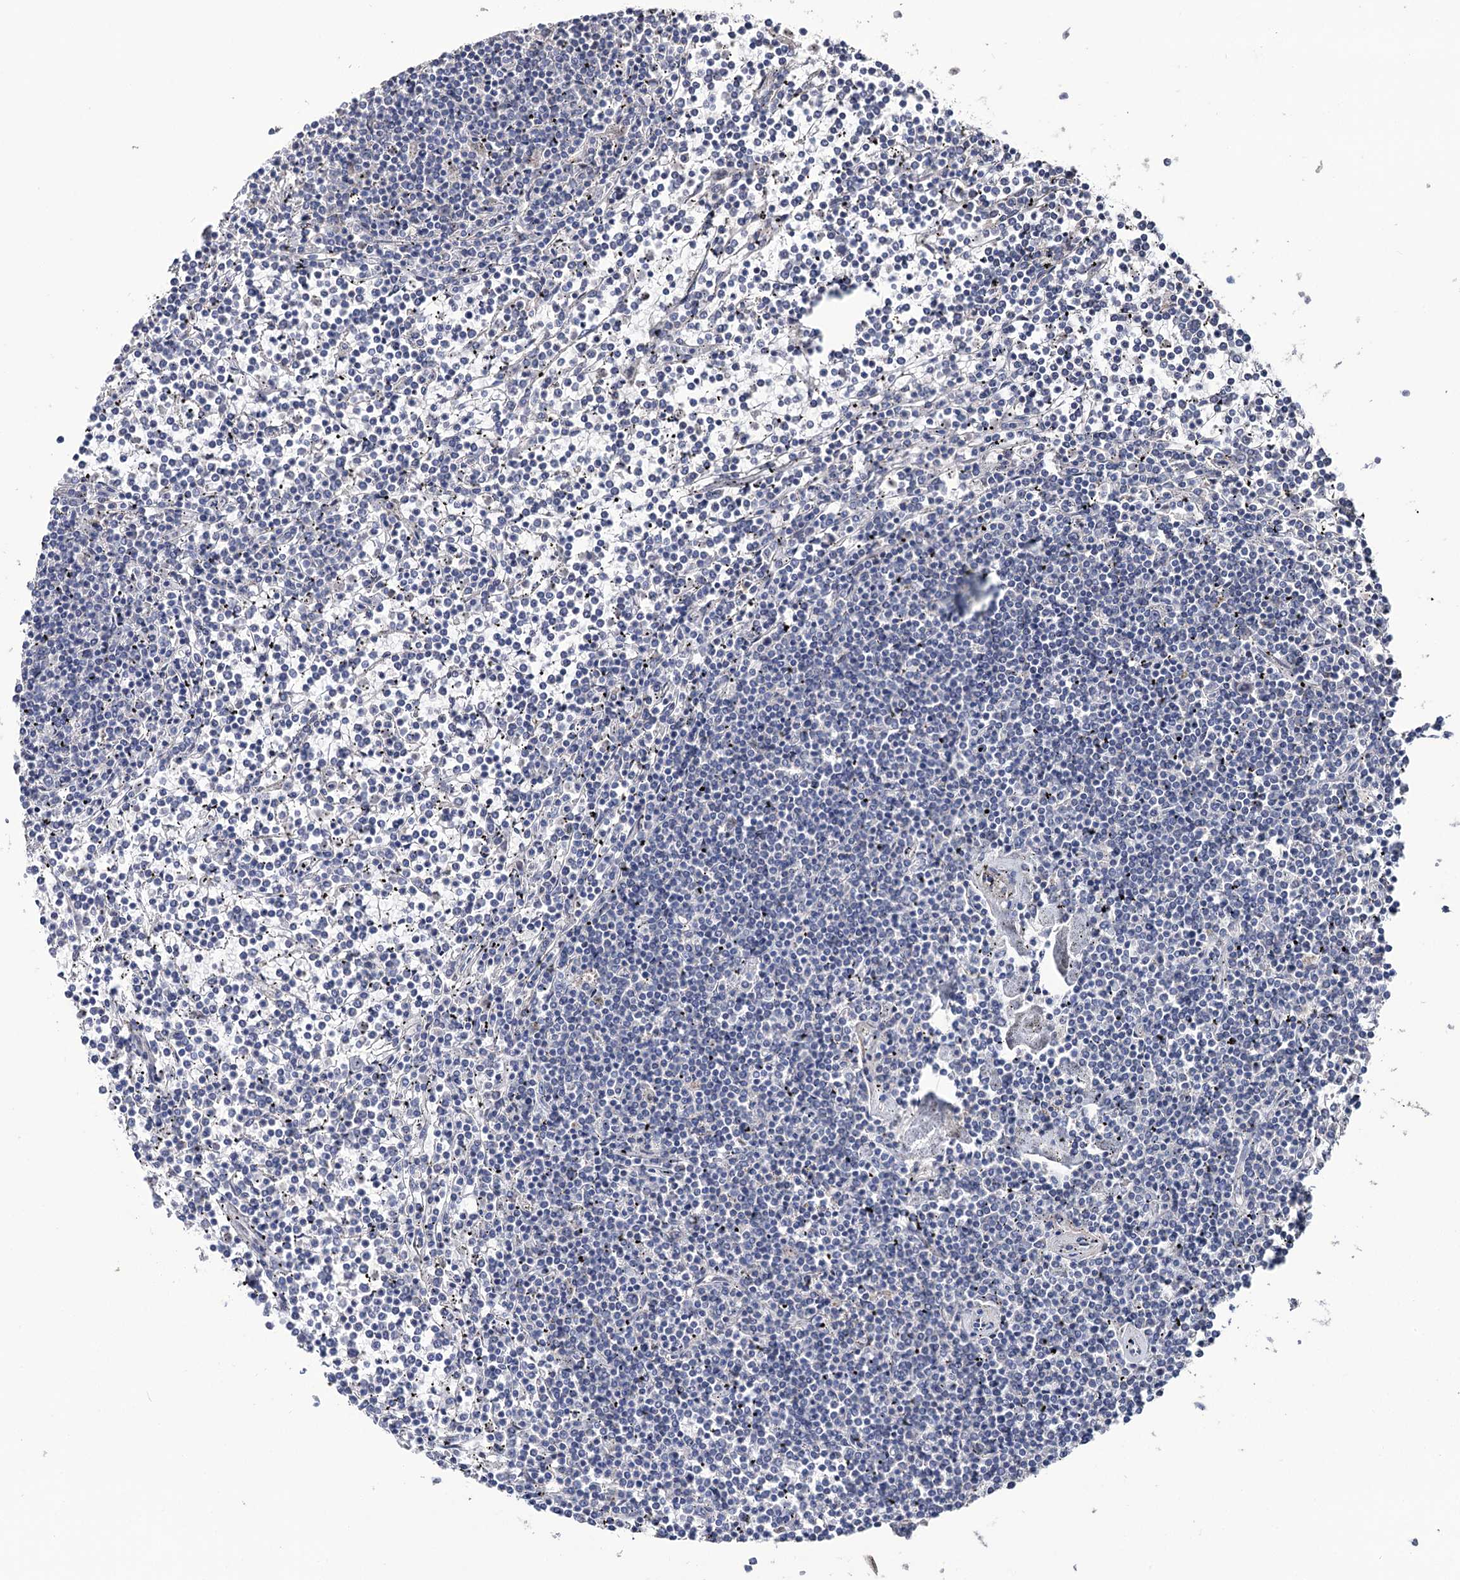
{"staining": {"intensity": "negative", "quantity": "none", "location": "none"}, "tissue": "lymphoma", "cell_type": "Tumor cells", "image_type": "cancer", "snomed": [{"axis": "morphology", "description": "Malignant lymphoma, non-Hodgkin's type, Low grade"}, {"axis": "topography", "description": "Spleen"}], "caption": "DAB immunohistochemical staining of low-grade malignant lymphoma, non-Hodgkin's type demonstrates no significant positivity in tumor cells.", "gene": "EPB41L5", "patient": {"sex": "female", "age": 19}}